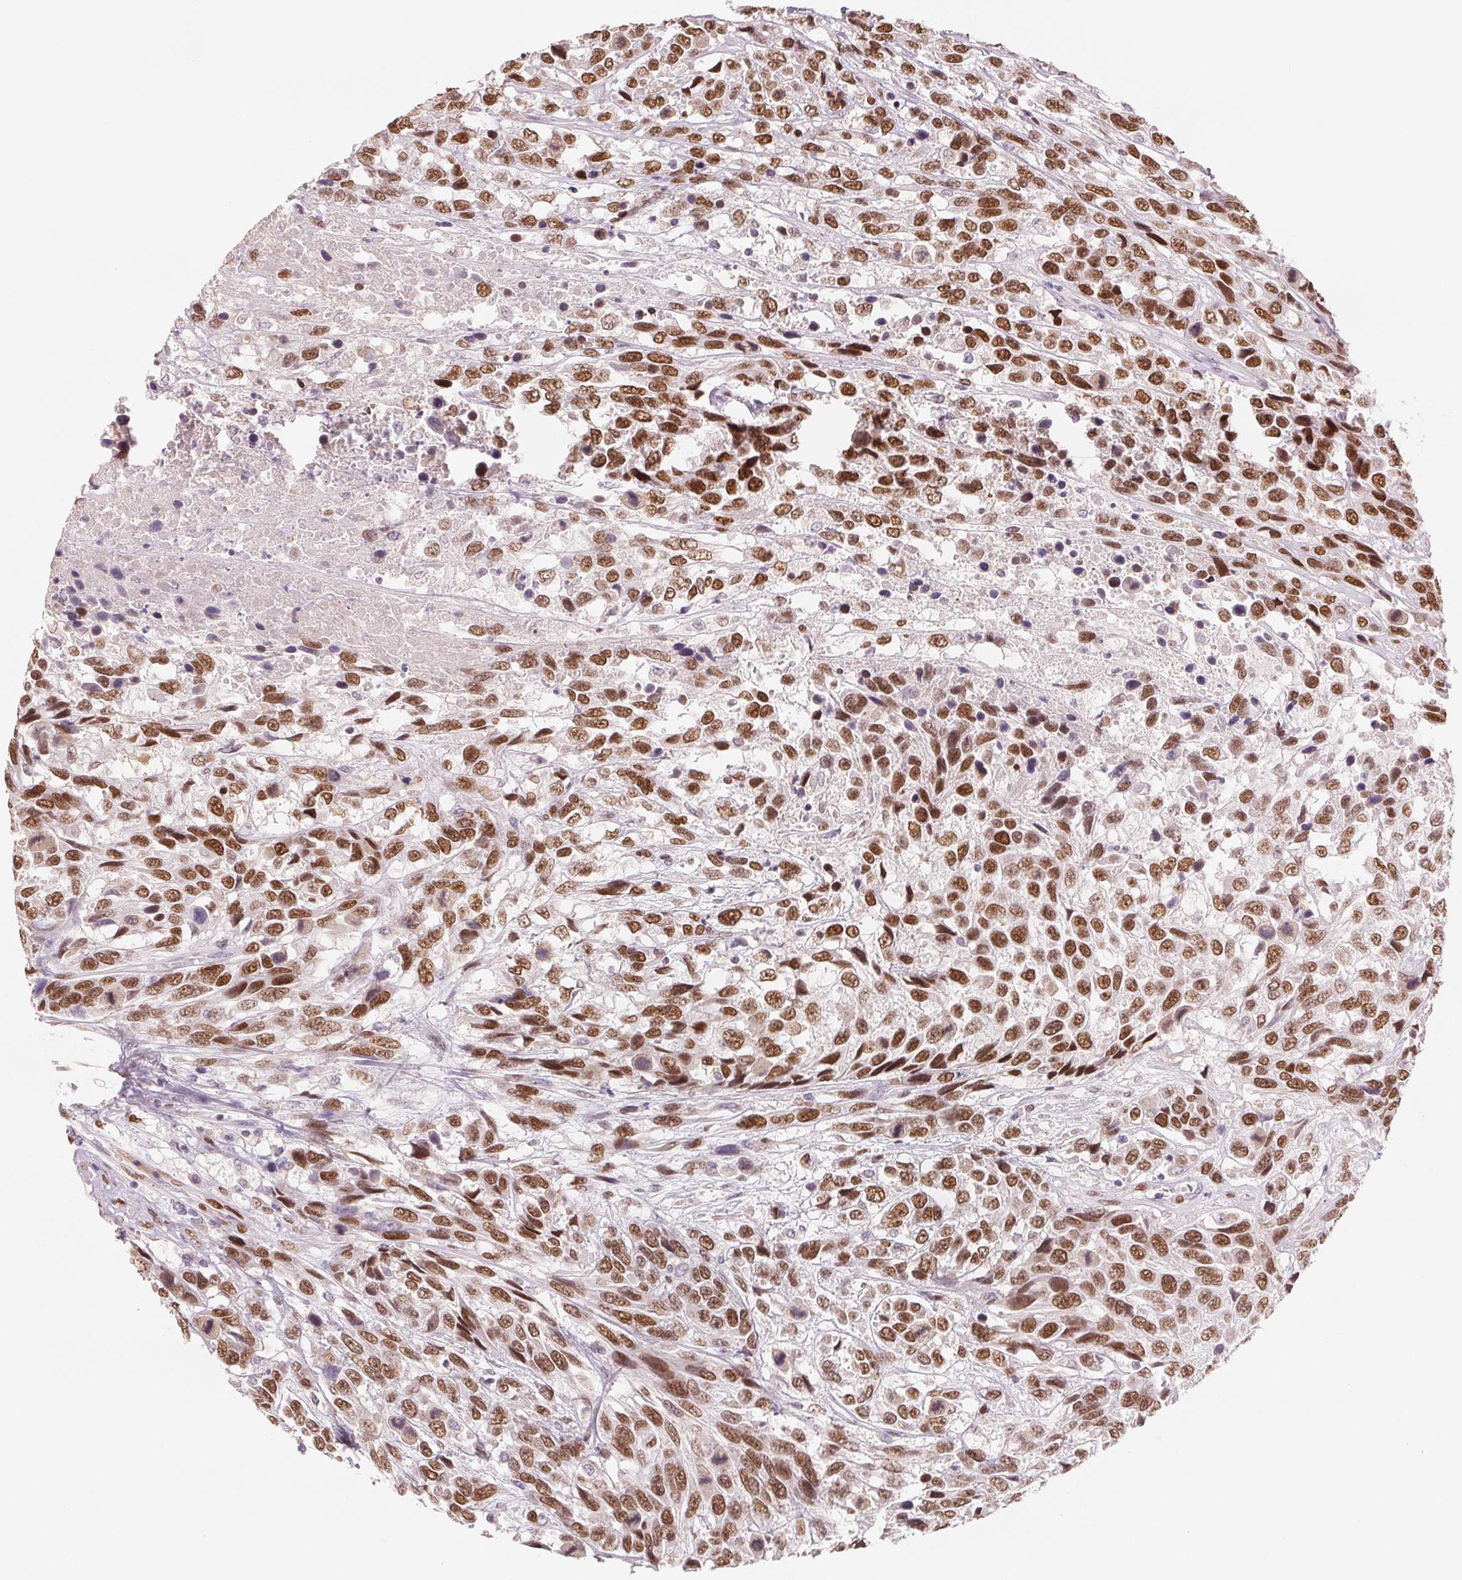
{"staining": {"intensity": "moderate", "quantity": ">75%", "location": "nuclear"}, "tissue": "urothelial cancer", "cell_type": "Tumor cells", "image_type": "cancer", "snomed": [{"axis": "morphology", "description": "Urothelial carcinoma, High grade"}, {"axis": "topography", "description": "Urinary bladder"}], "caption": "A micrograph showing moderate nuclear expression in about >75% of tumor cells in urothelial carcinoma (high-grade), as visualized by brown immunohistochemical staining.", "gene": "SMARCD3", "patient": {"sex": "female", "age": 70}}